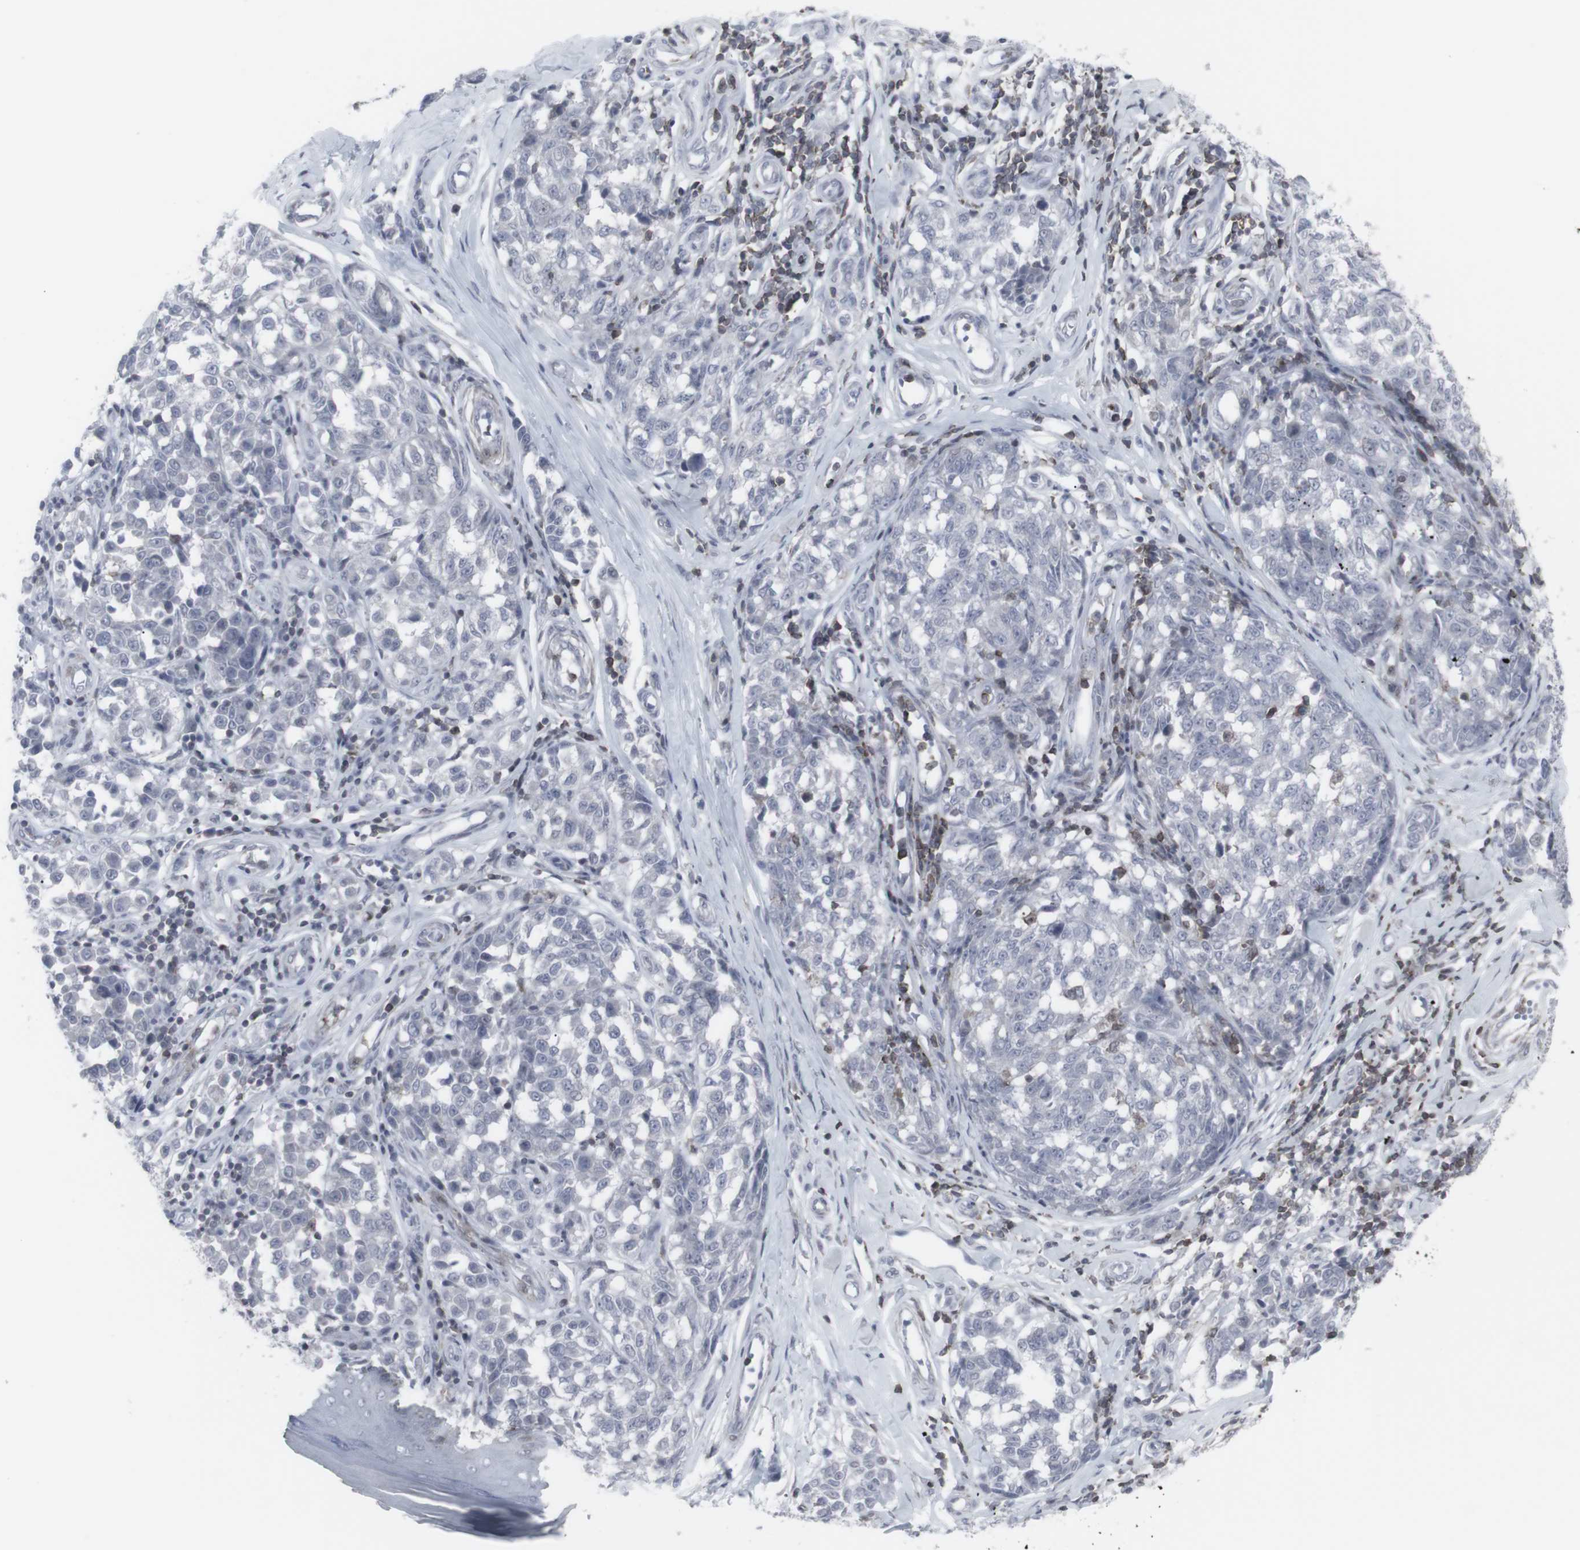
{"staining": {"intensity": "negative", "quantity": "none", "location": "none"}, "tissue": "melanoma", "cell_type": "Tumor cells", "image_type": "cancer", "snomed": [{"axis": "morphology", "description": "Malignant melanoma, NOS"}, {"axis": "topography", "description": "Skin"}], "caption": "The histopathology image demonstrates no significant positivity in tumor cells of melanoma. (Brightfield microscopy of DAB IHC at high magnification).", "gene": "APOBEC2", "patient": {"sex": "female", "age": 64}}